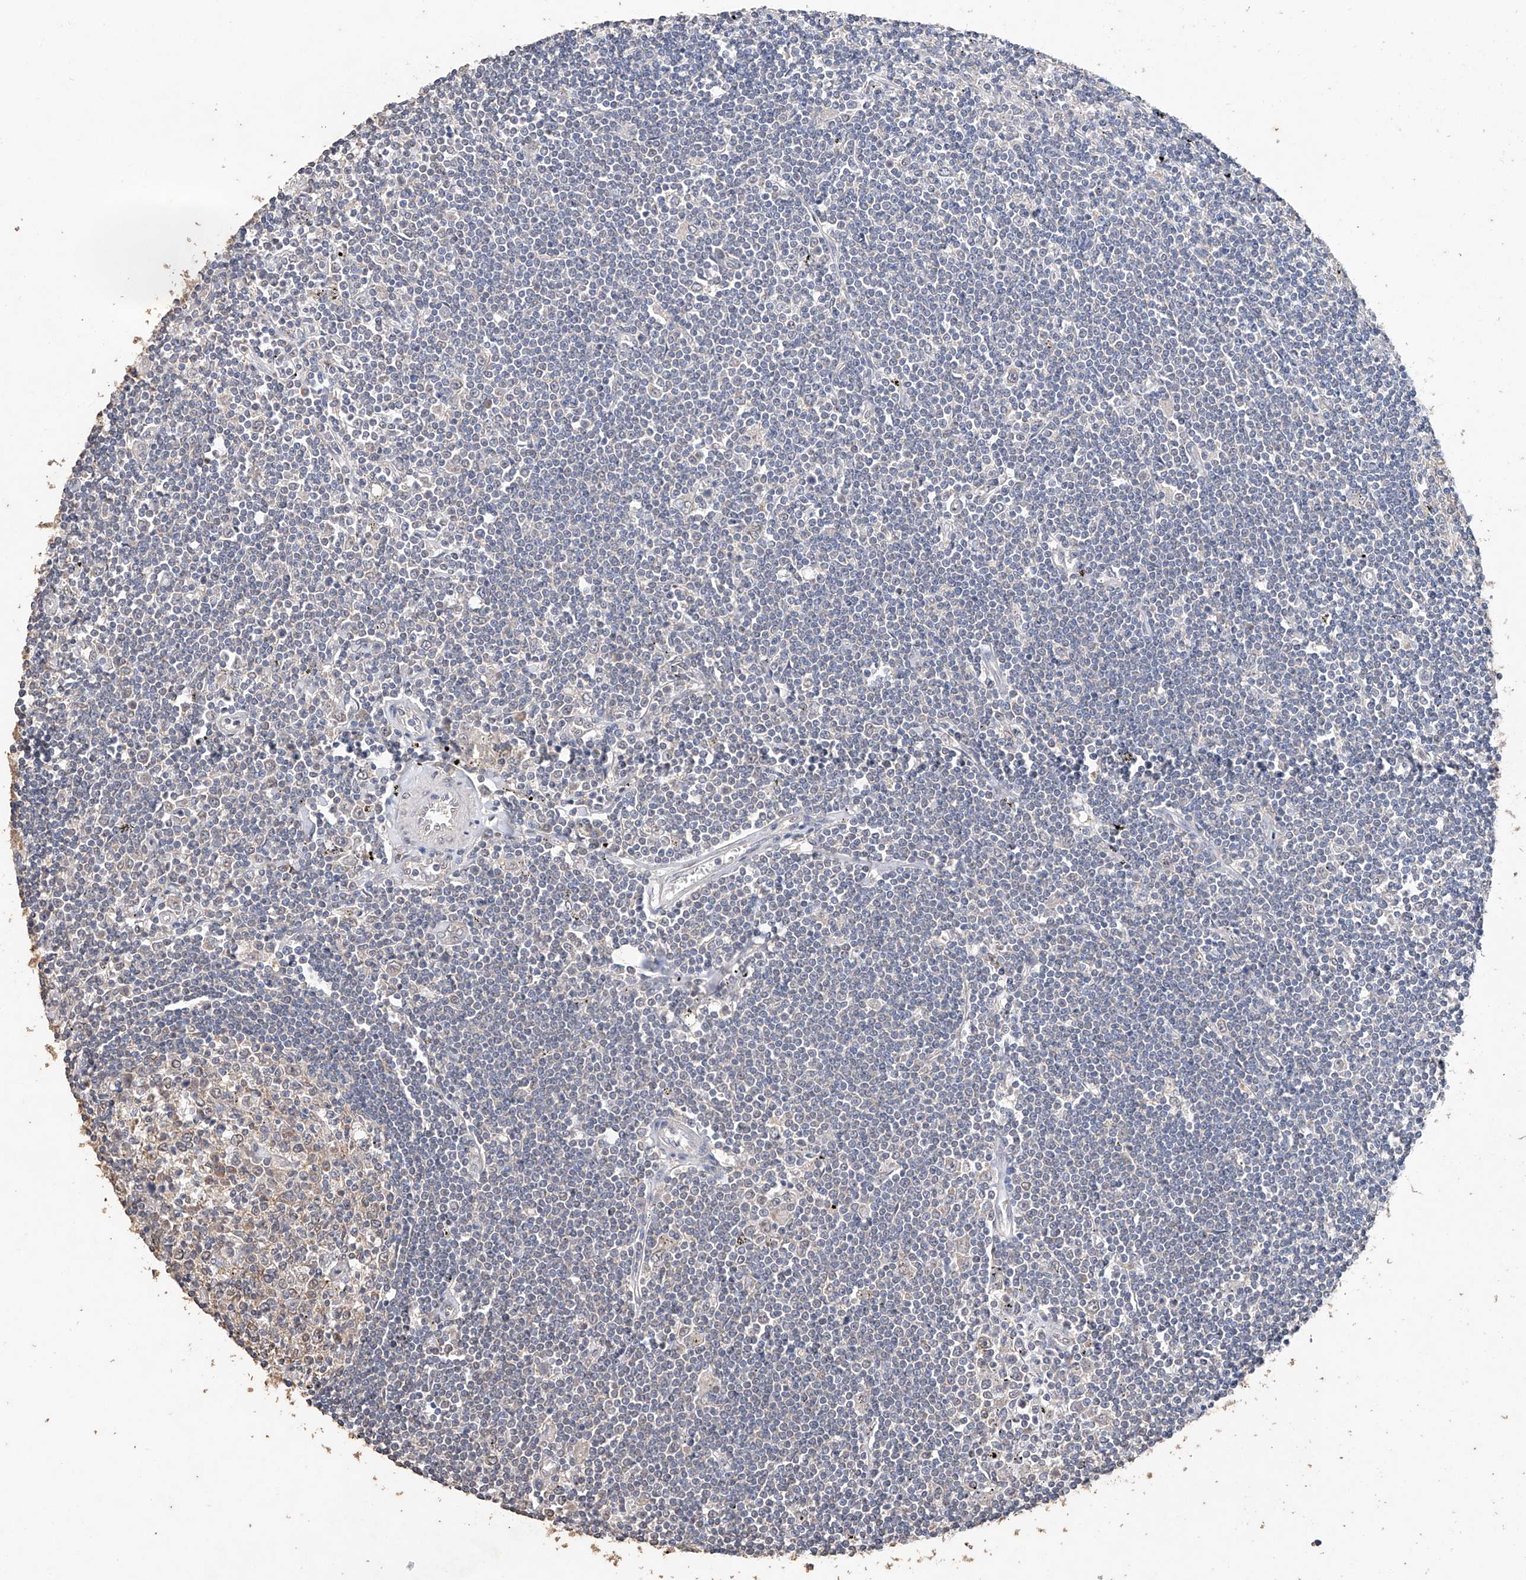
{"staining": {"intensity": "negative", "quantity": "none", "location": "none"}, "tissue": "lymphoma", "cell_type": "Tumor cells", "image_type": "cancer", "snomed": [{"axis": "morphology", "description": "Malignant lymphoma, non-Hodgkin's type, Low grade"}, {"axis": "topography", "description": "Spleen"}], "caption": "IHC of malignant lymphoma, non-Hodgkin's type (low-grade) reveals no positivity in tumor cells.", "gene": "CERS4", "patient": {"sex": "male", "age": 76}}